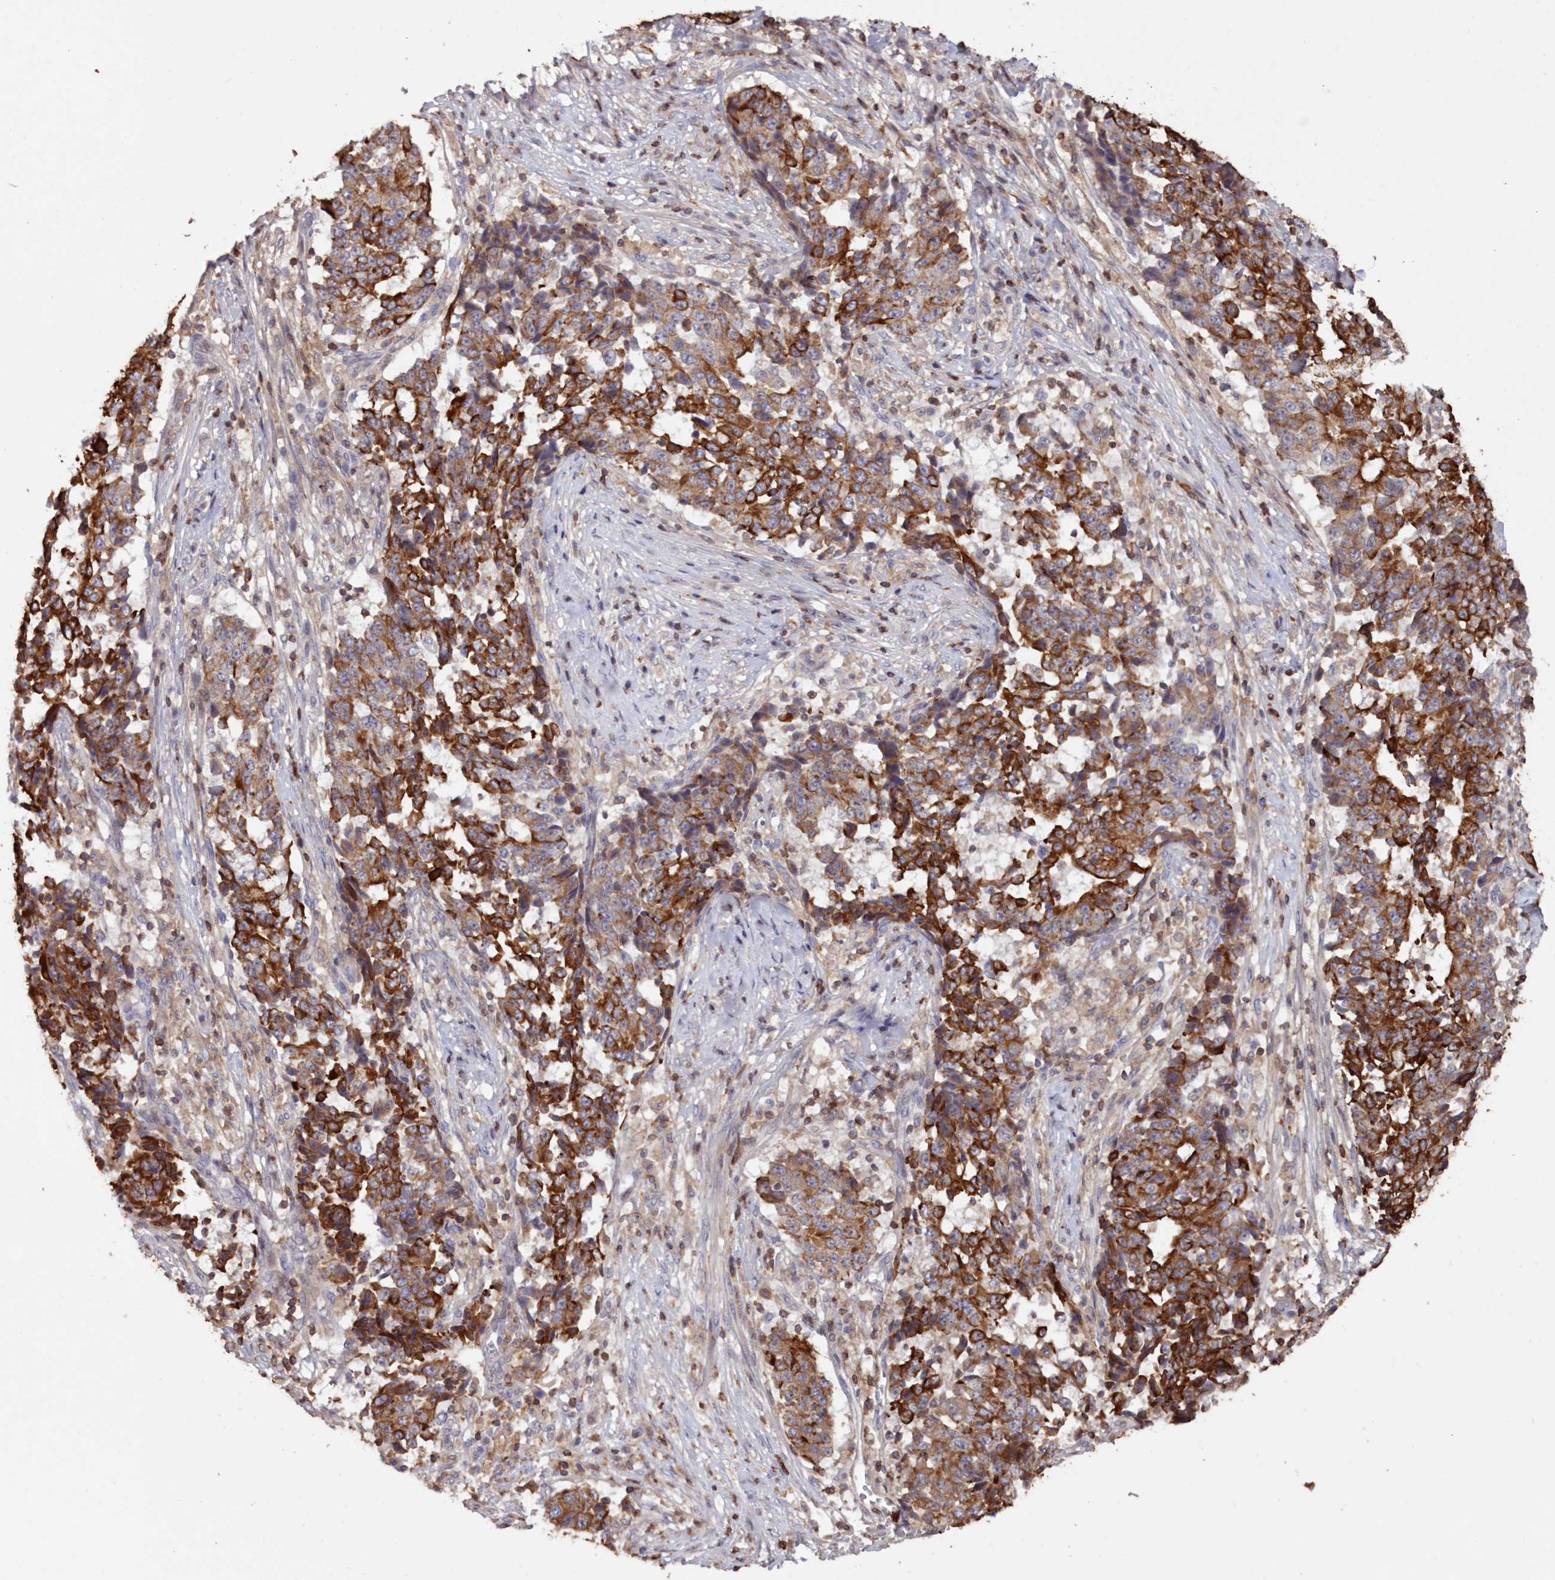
{"staining": {"intensity": "strong", "quantity": ">75%", "location": "cytoplasmic/membranous"}, "tissue": "stomach cancer", "cell_type": "Tumor cells", "image_type": "cancer", "snomed": [{"axis": "morphology", "description": "Adenocarcinoma, NOS"}, {"axis": "topography", "description": "Stomach"}], "caption": "Tumor cells reveal strong cytoplasmic/membranous positivity in about >75% of cells in adenocarcinoma (stomach). The protein is shown in brown color, while the nuclei are stained blue.", "gene": "SNED1", "patient": {"sex": "male", "age": 59}}